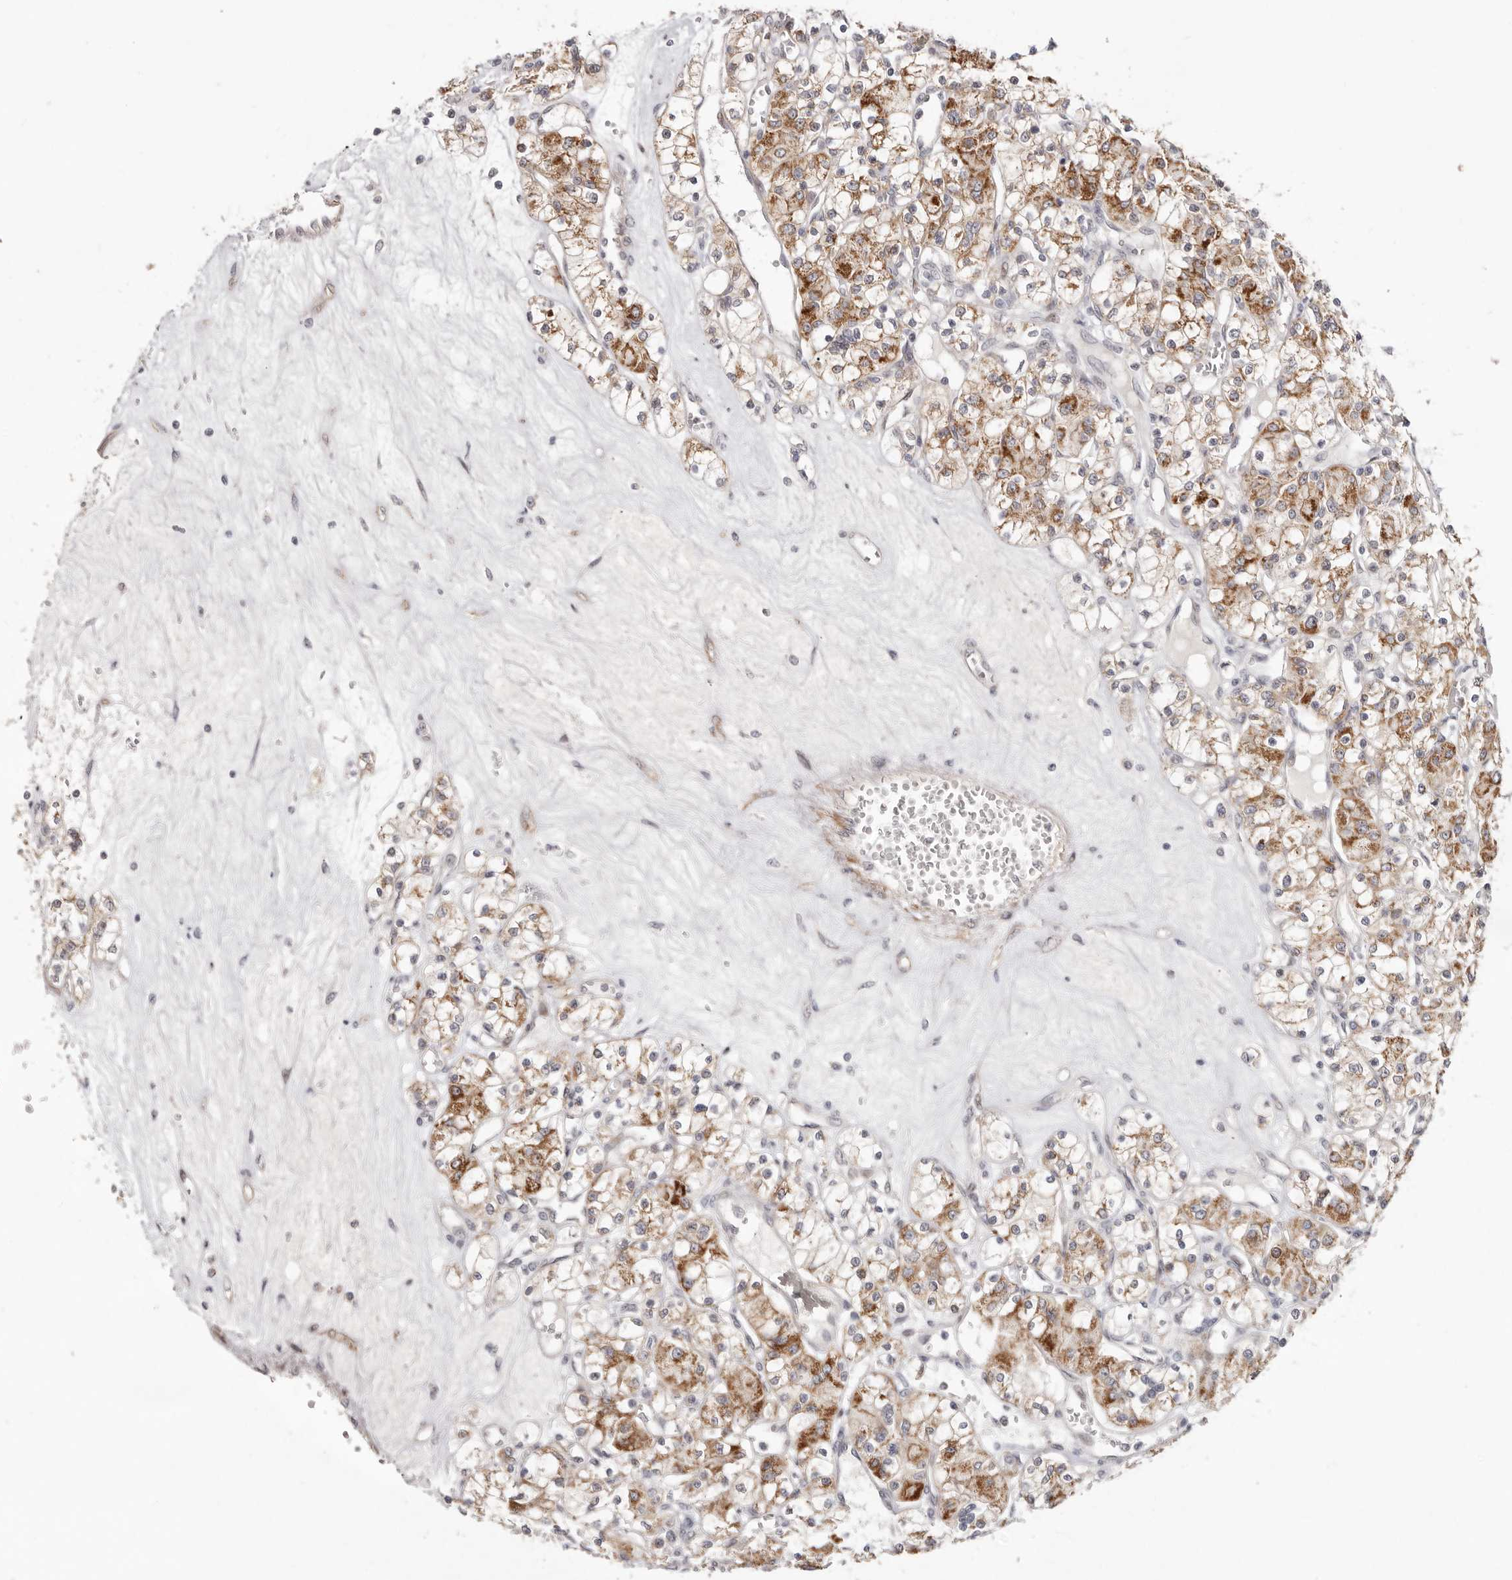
{"staining": {"intensity": "moderate", "quantity": ">75%", "location": "cytoplasmic/membranous"}, "tissue": "renal cancer", "cell_type": "Tumor cells", "image_type": "cancer", "snomed": [{"axis": "morphology", "description": "Adenocarcinoma, NOS"}, {"axis": "topography", "description": "Kidney"}], "caption": "High-power microscopy captured an IHC image of adenocarcinoma (renal), revealing moderate cytoplasmic/membranous expression in about >75% of tumor cells.", "gene": "SZT2", "patient": {"sex": "female", "age": 59}}